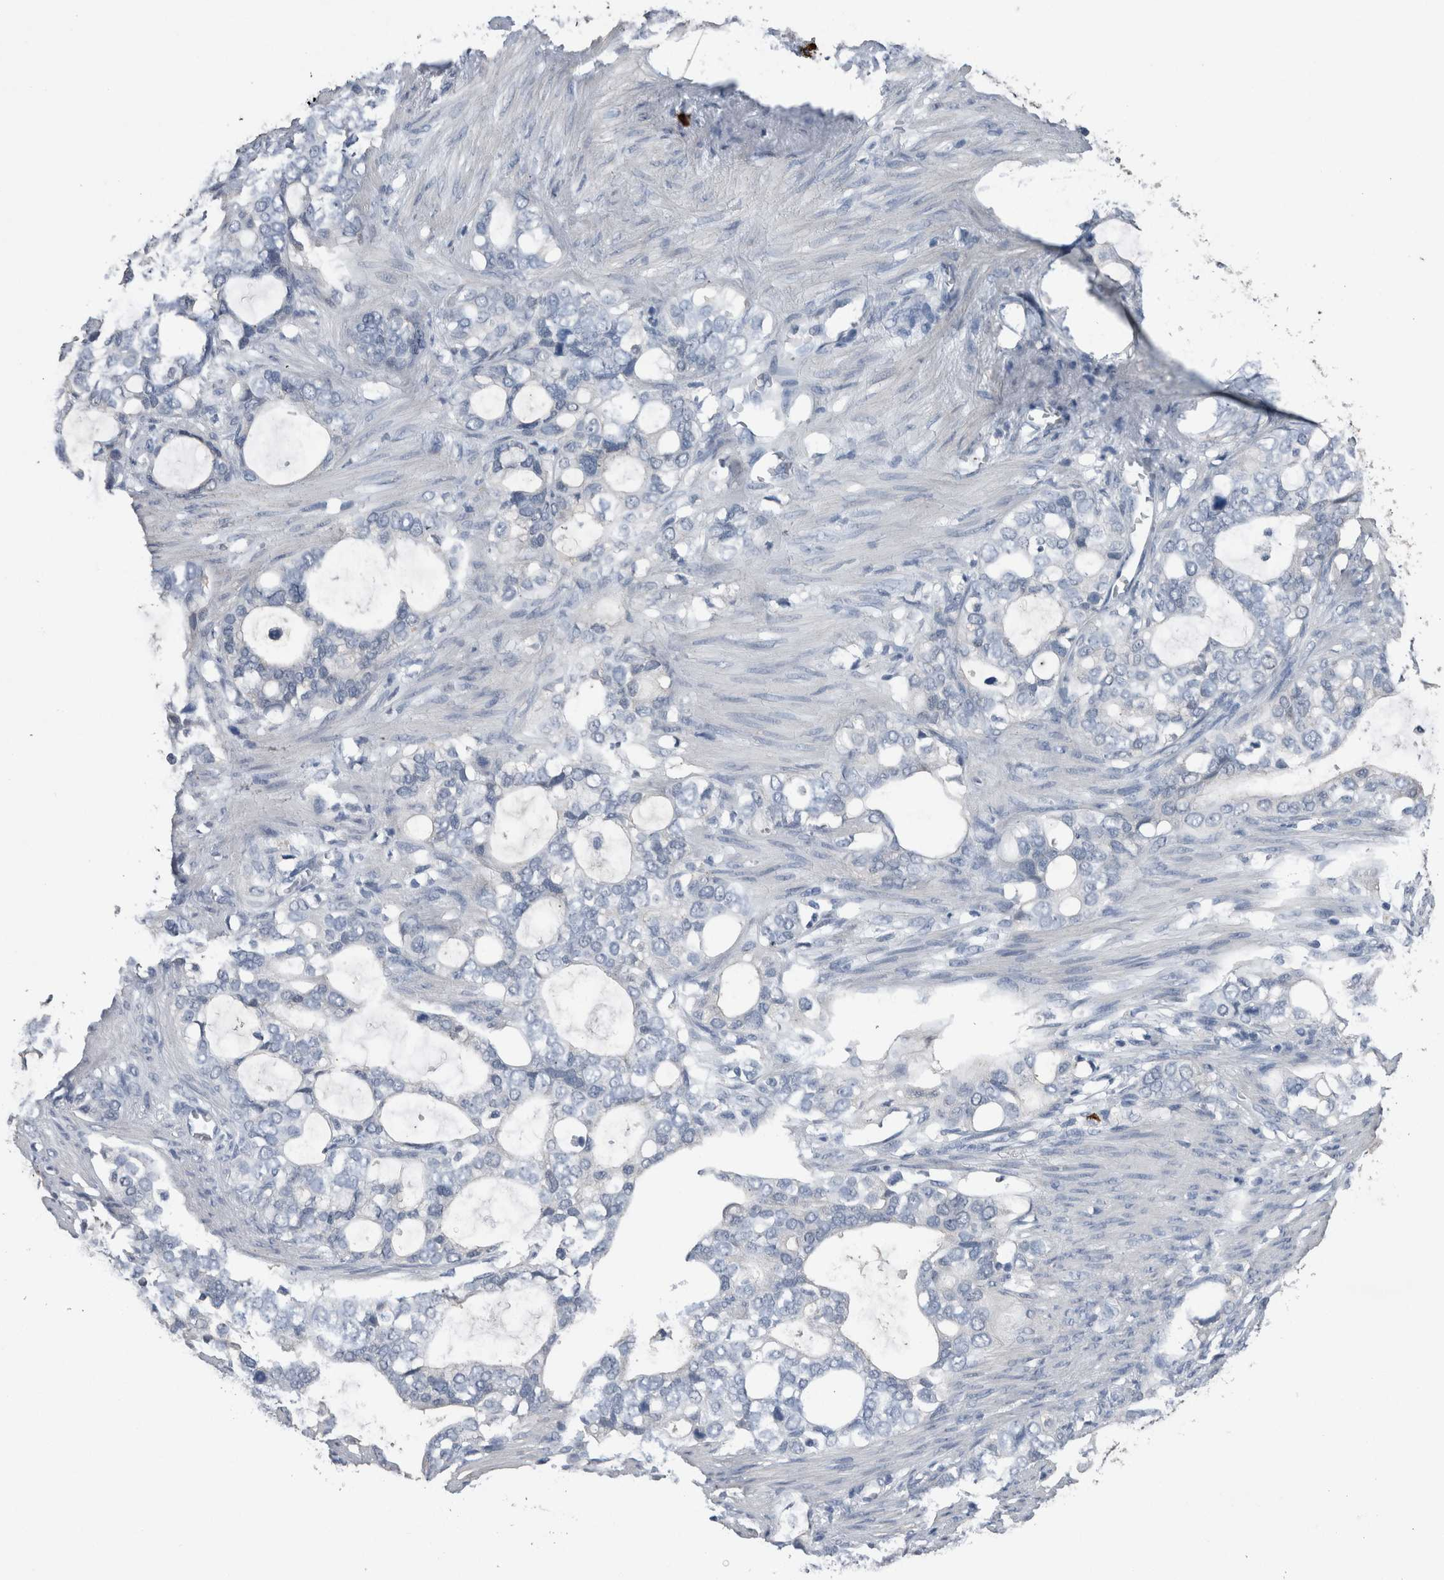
{"staining": {"intensity": "negative", "quantity": "none", "location": "none"}, "tissue": "stomach cancer", "cell_type": "Tumor cells", "image_type": "cancer", "snomed": [{"axis": "morphology", "description": "Adenocarcinoma, NOS"}, {"axis": "topography", "description": "Stomach"}], "caption": "Immunohistochemistry (IHC) of stomach cancer exhibits no expression in tumor cells.", "gene": "CRNN", "patient": {"sex": "female", "age": 75}}